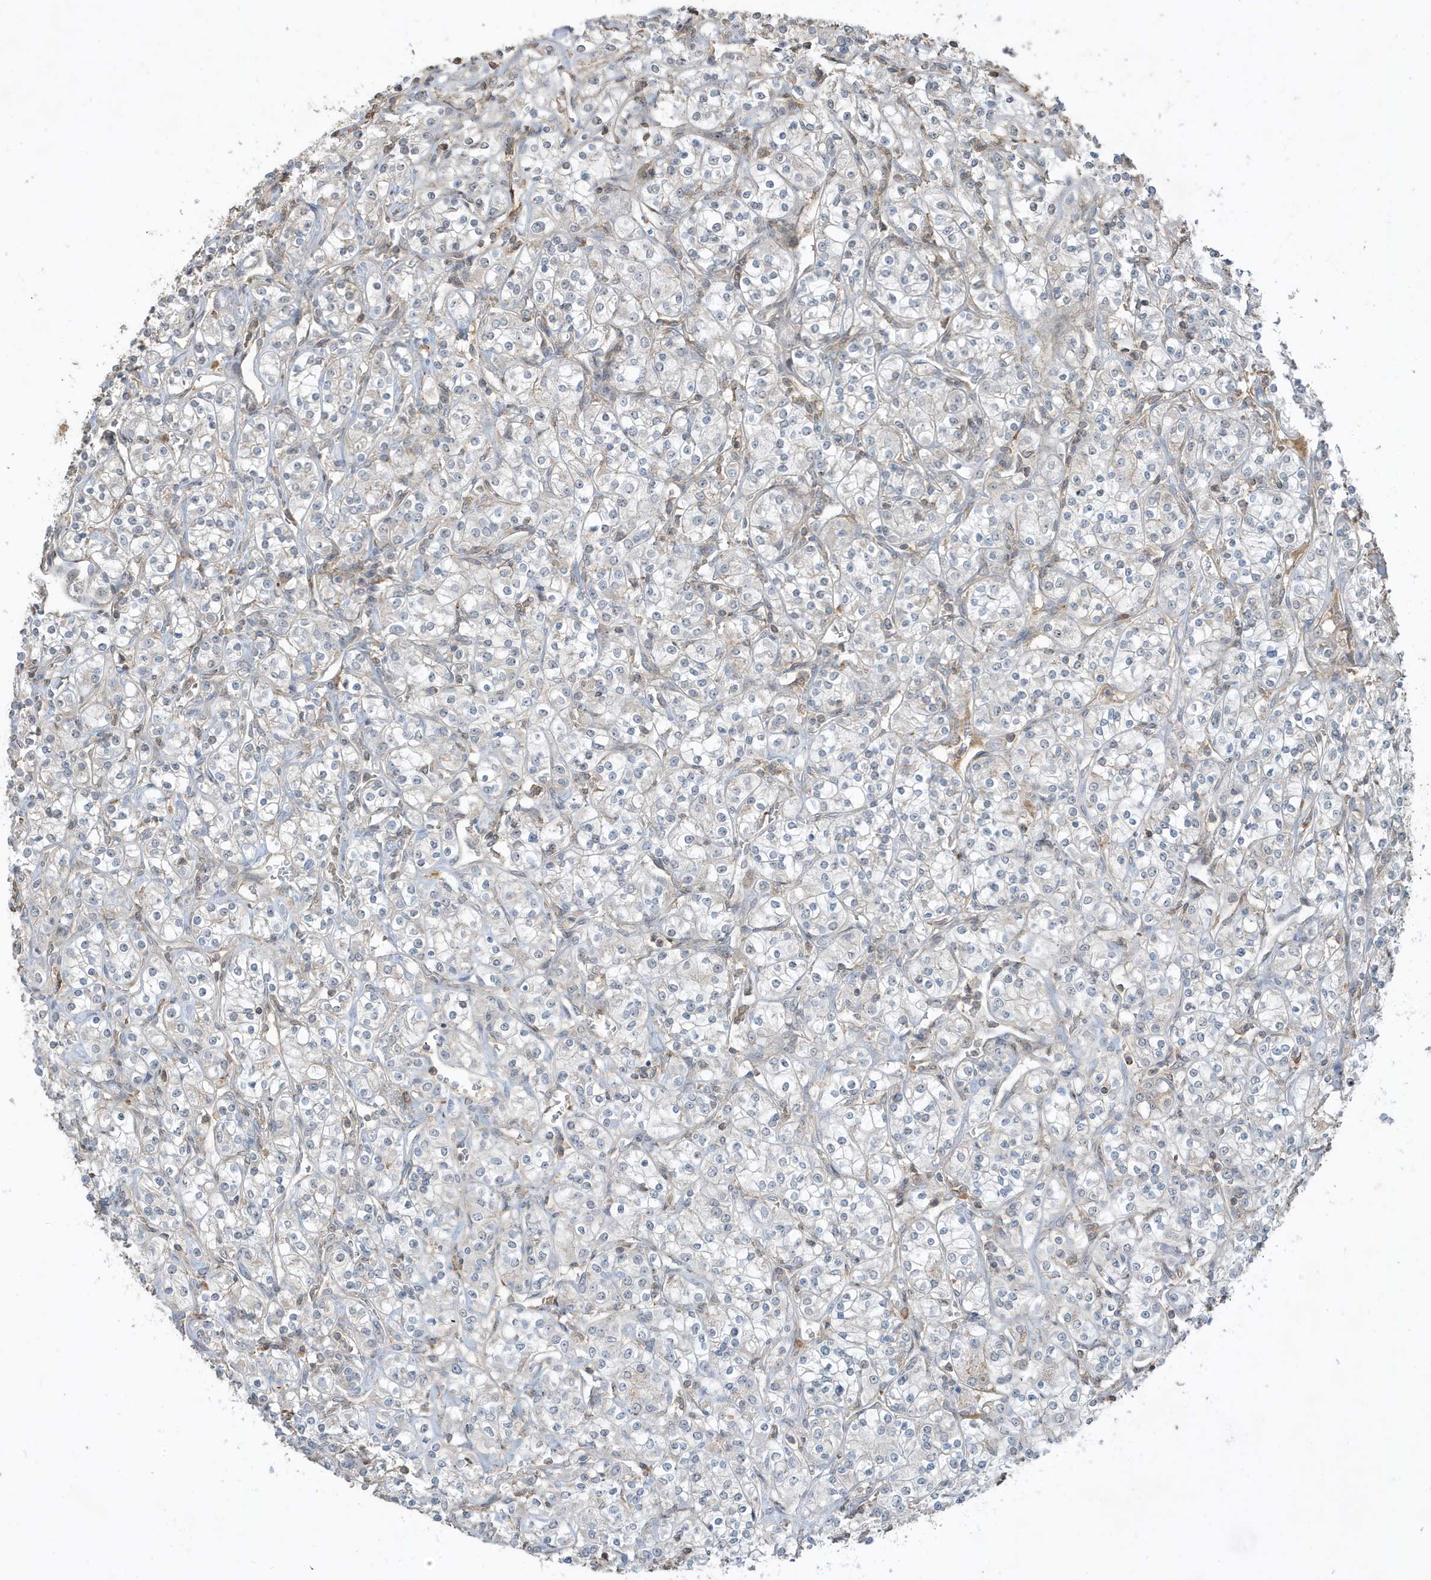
{"staining": {"intensity": "negative", "quantity": "none", "location": "none"}, "tissue": "renal cancer", "cell_type": "Tumor cells", "image_type": "cancer", "snomed": [{"axis": "morphology", "description": "Adenocarcinoma, NOS"}, {"axis": "topography", "description": "Kidney"}], "caption": "Renal cancer was stained to show a protein in brown. There is no significant expression in tumor cells.", "gene": "PRRT3", "patient": {"sex": "male", "age": 77}}